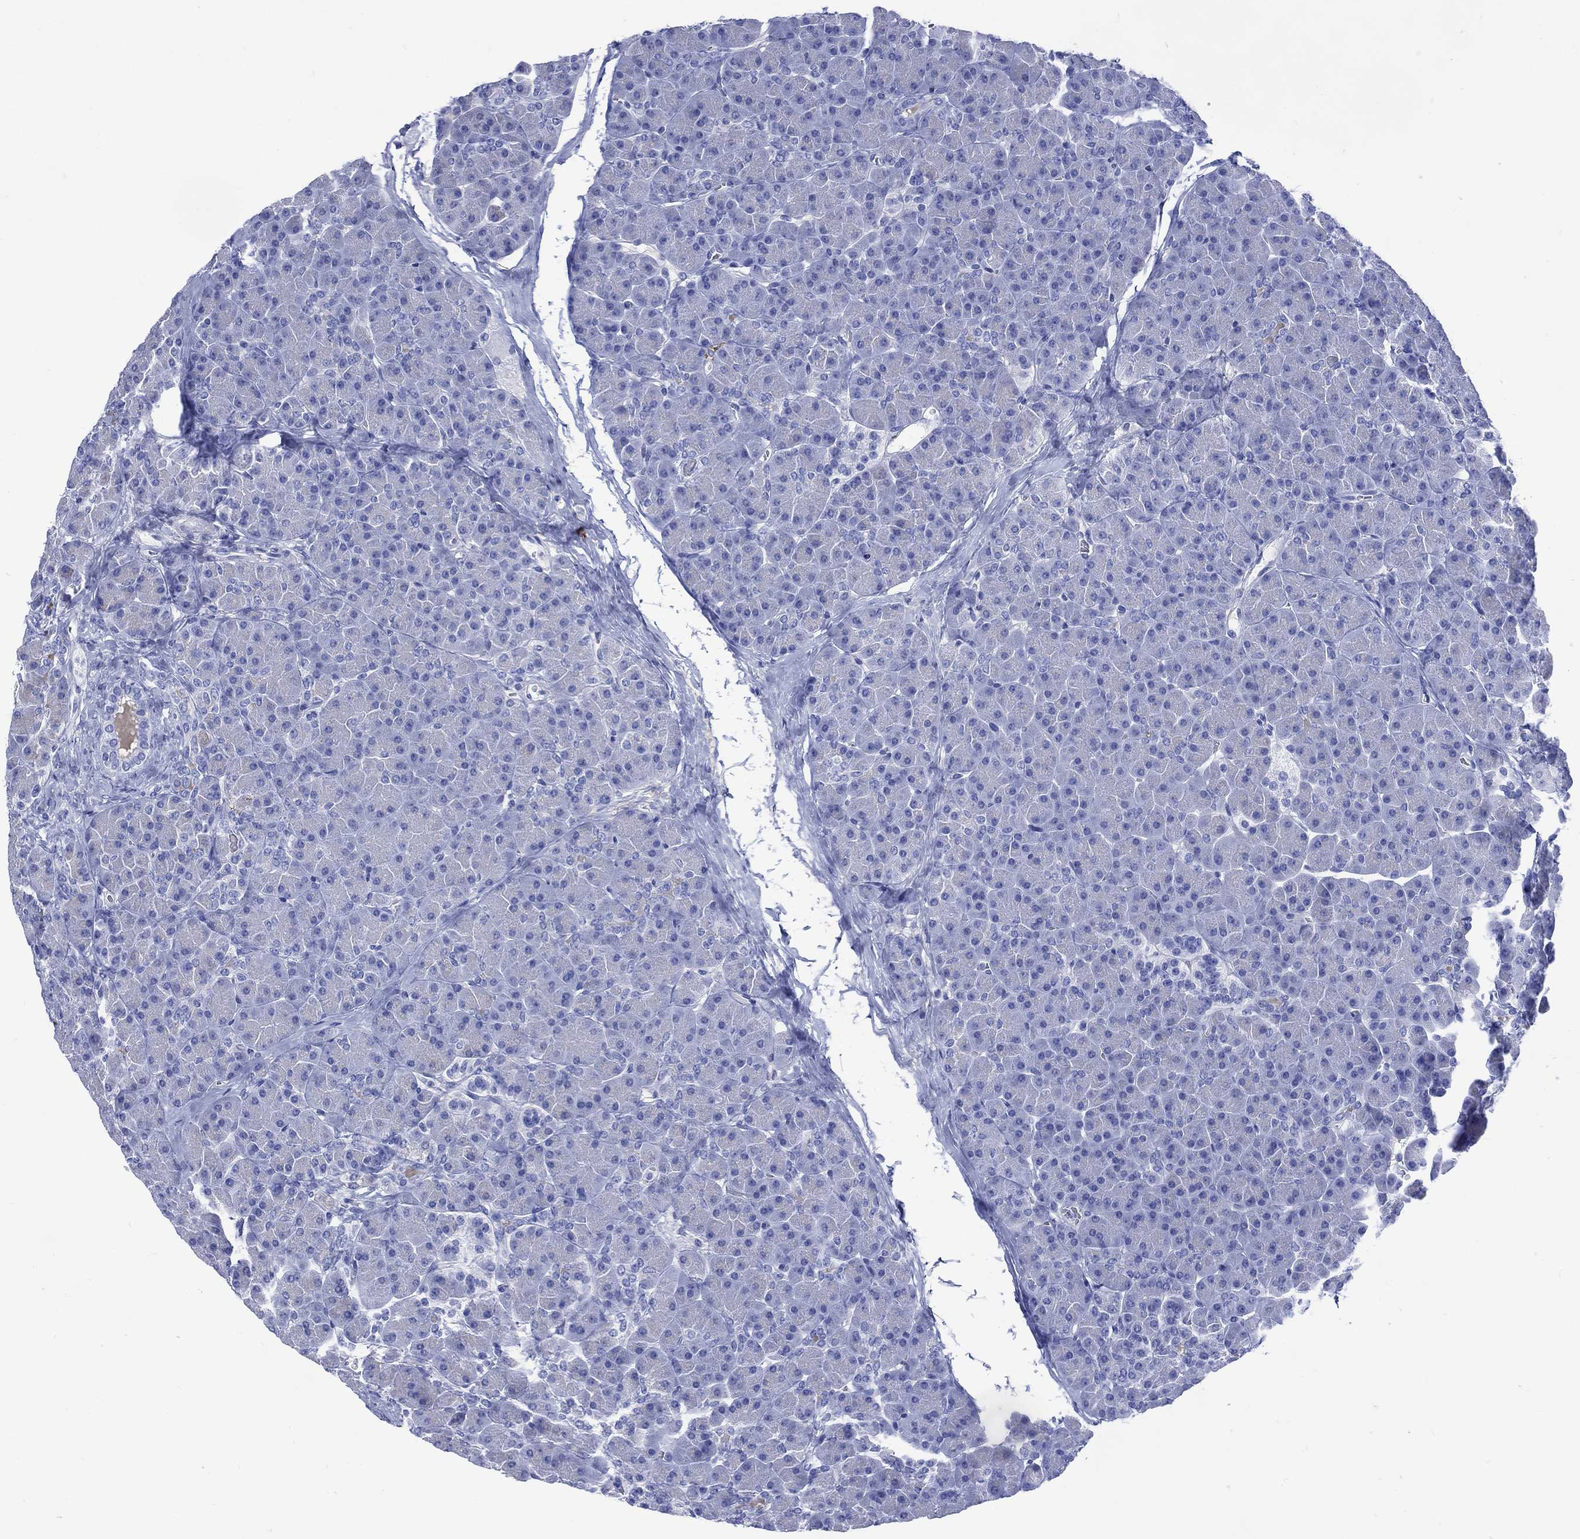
{"staining": {"intensity": "negative", "quantity": "none", "location": "none"}, "tissue": "pancreas", "cell_type": "Exocrine glandular cells", "image_type": "normal", "snomed": [{"axis": "morphology", "description": "Normal tissue, NOS"}, {"axis": "topography", "description": "Pancreas"}], "caption": "IHC of unremarkable human pancreas demonstrates no positivity in exocrine glandular cells. (DAB IHC with hematoxylin counter stain).", "gene": "SHCBP1L", "patient": {"sex": "female", "age": 44}}